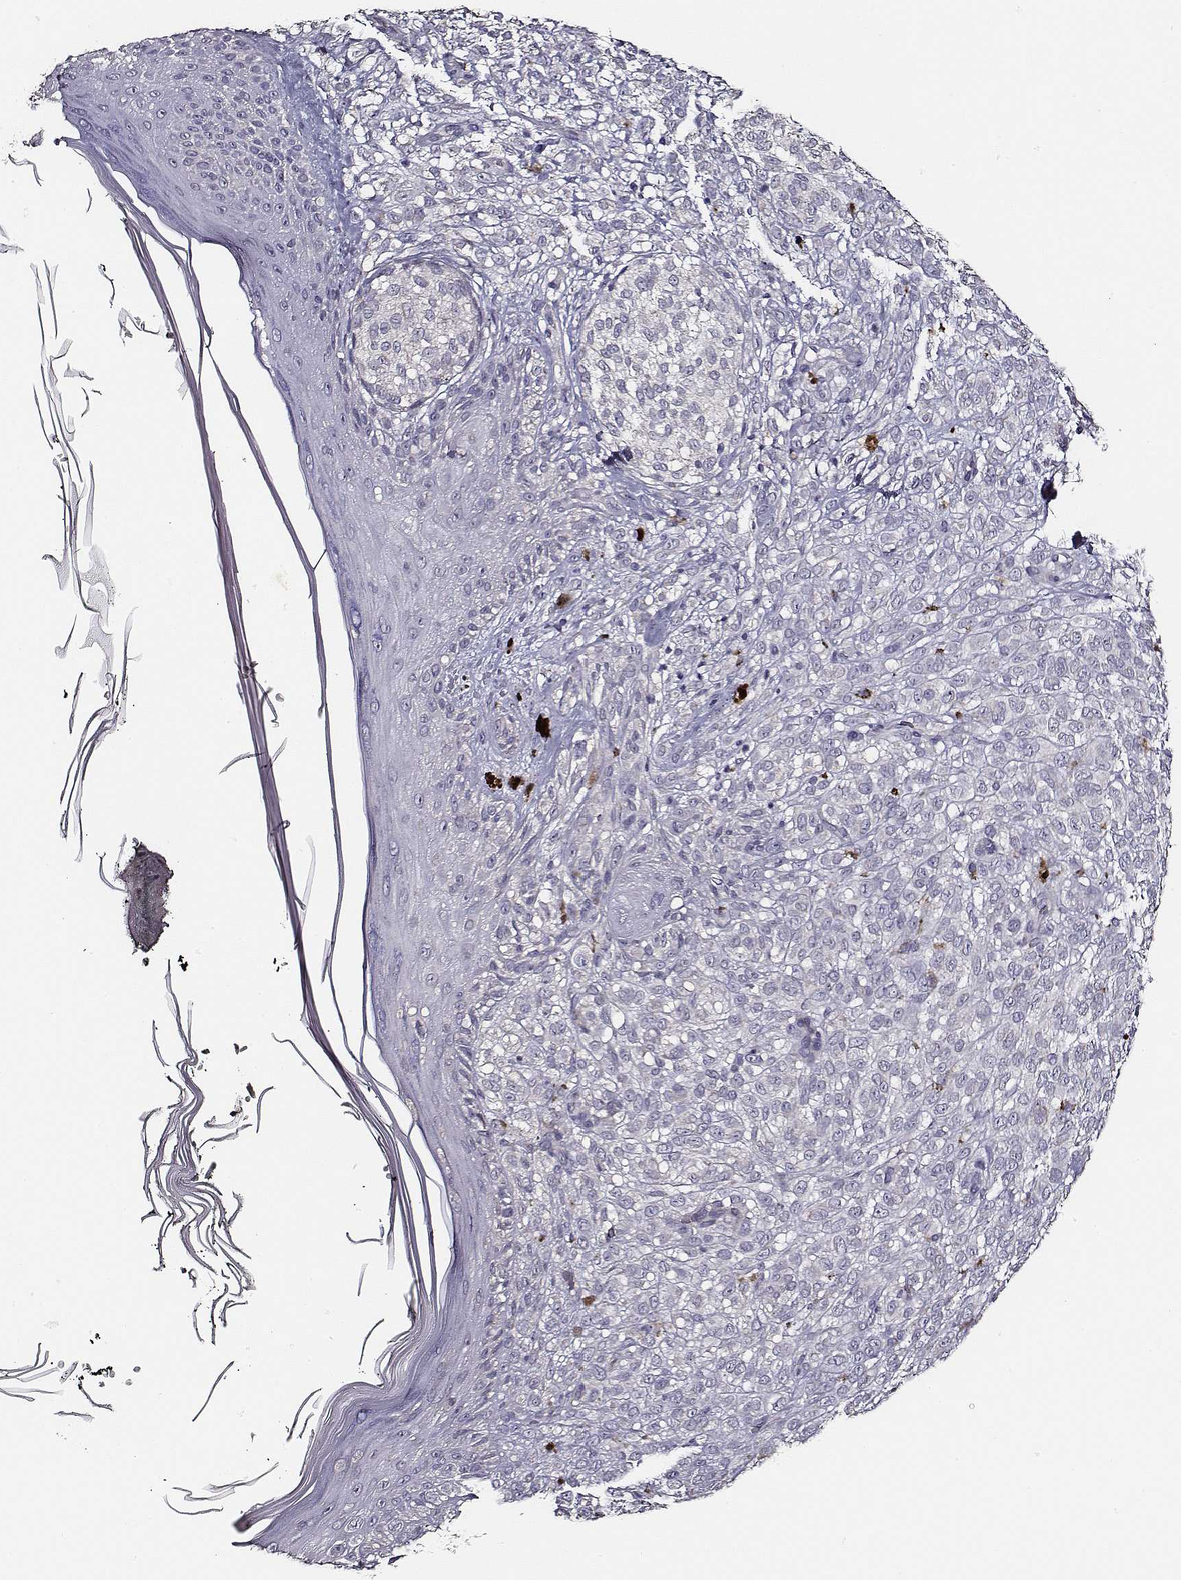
{"staining": {"intensity": "negative", "quantity": "none", "location": "none"}, "tissue": "melanoma", "cell_type": "Tumor cells", "image_type": "cancer", "snomed": [{"axis": "morphology", "description": "Malignant melanoma, NOS"}, {"axis": "topography", "description": "Skin"}], "caption": "High magnification brightfield microscopy of melanoma stained with DAB (3,3'-diaminobenzidine) (brown) and counterstained with hematoxylin (blue): tumor cells show no significant staining.", "gene": "AADAT", "patient": {"sex": "female", "age": 86}}